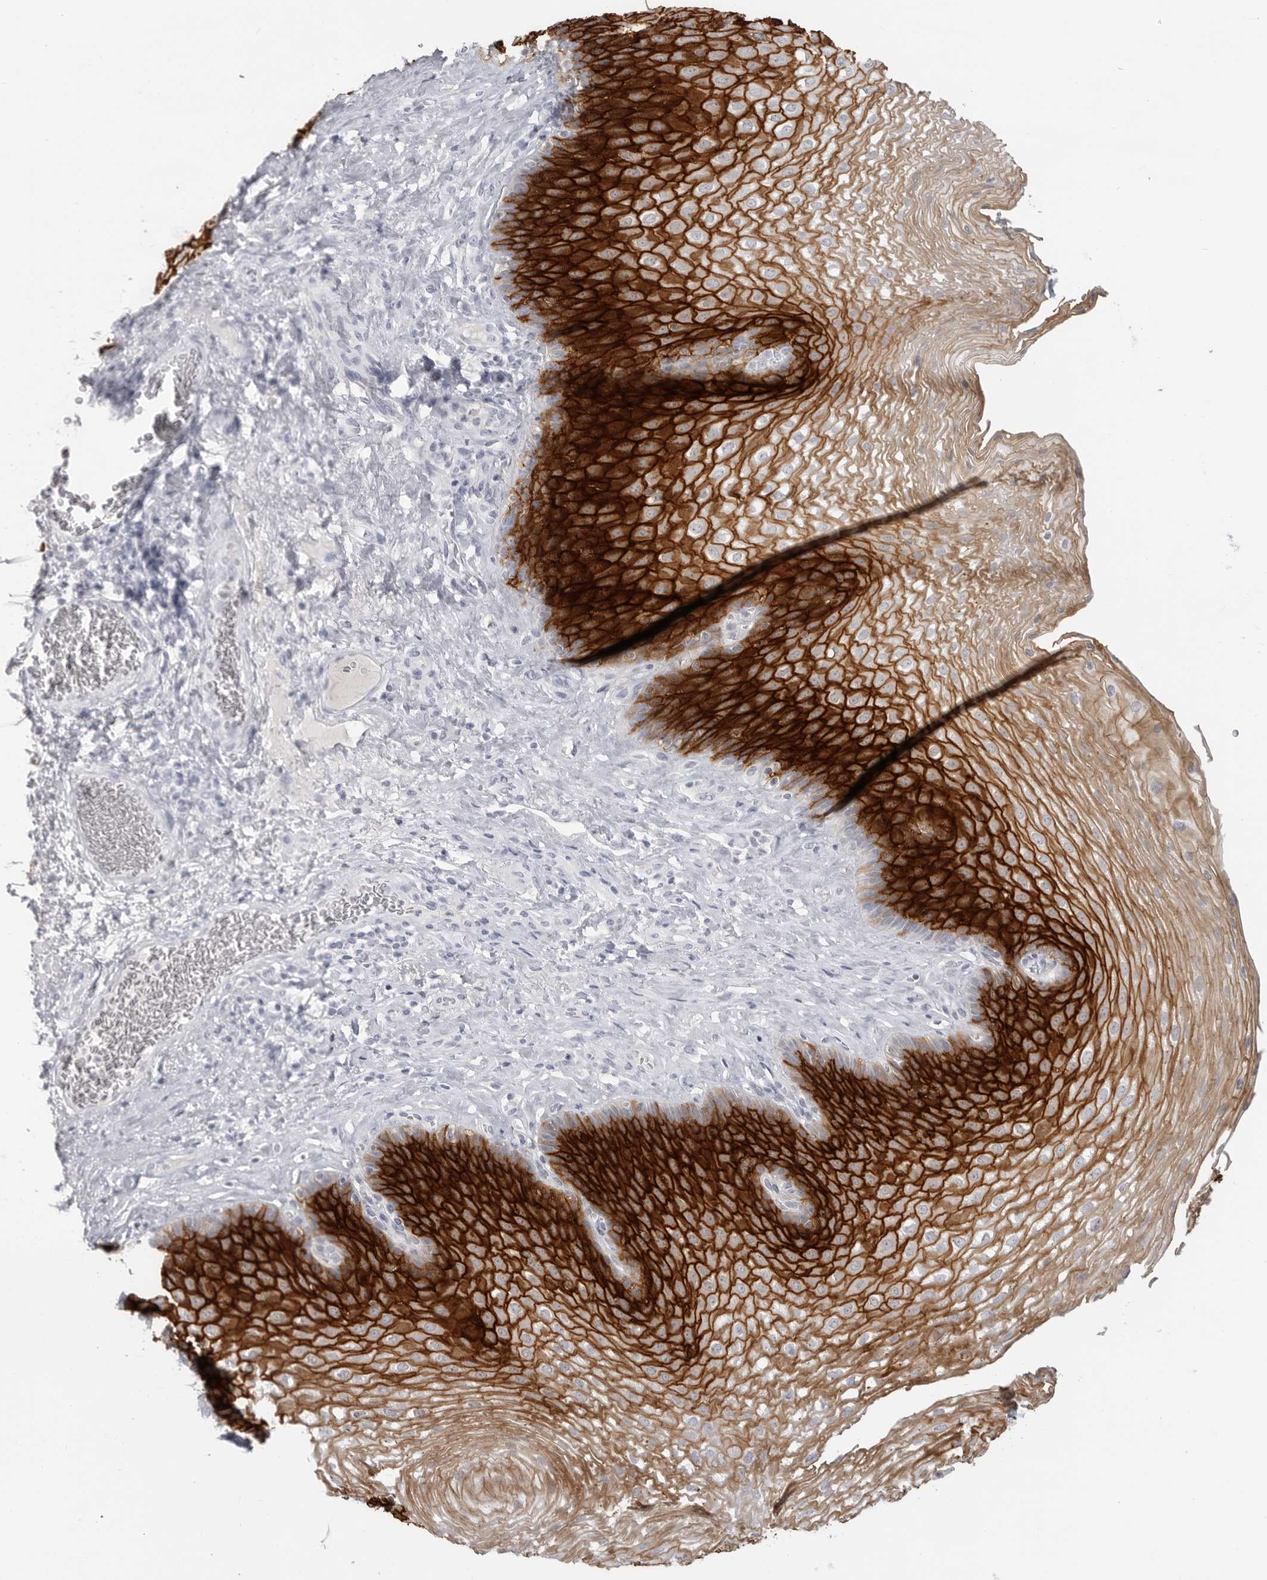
{"staining": {"intensity": "strong", "quantity": ">75%", "location": "cytoplasmic/membranous"}, "tissue": "esophagus", "cell_type": "Squamous epithelial cells", "image_type": "normal", "snomed": [{"axis": "morphology", "description": "Normal tissue, NOS"}, {"axis": "topography", "description": "Esophagus"}], "caption": "High-power microscopy captured an immunohistochemistry photomicrograph of benign esophagus, revealing strong cytoplasmic/membranous staining in approximately >75% of squamous epithelial cells.", "gene": "LY6D", "patient": {"sex": "female", "age": 66}}